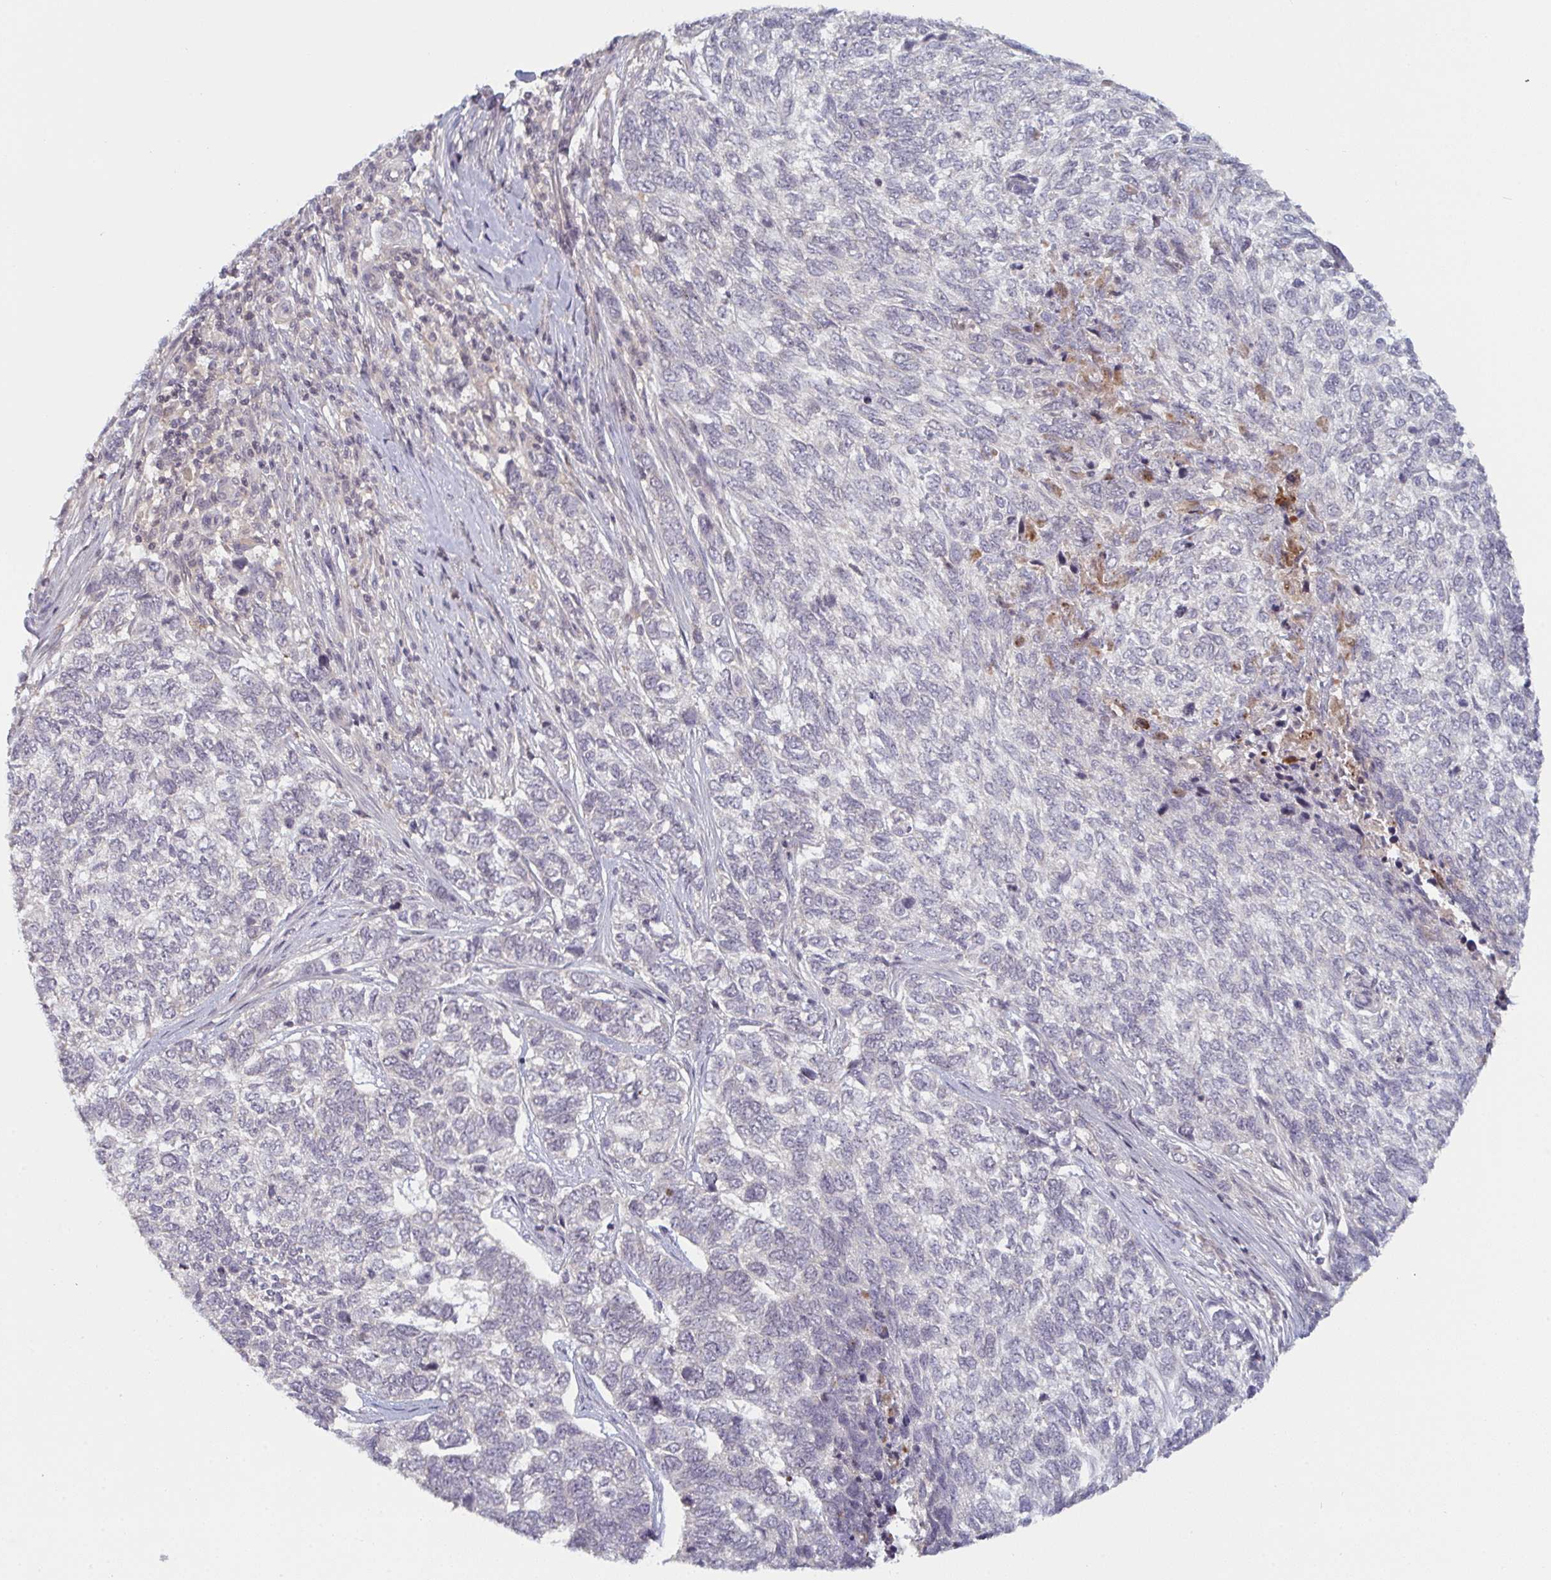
{"staining": {"intensity": "negative", "quantity": "none", "location": "none"}, "tissue": "skin cancer", "cell_type": "Tumor cells", "image_type": "cancer", "snomed": [{"axis": "morphology", "description": "Basal cell carcinoma"}, {"axis": "topography", "description": "Skin"}], "caption": "A high-resolution micrograph shows IHC staining of skin cancer (basal cell carcinoma), which demonstrates no significant positivity in tumor cells. (Brightfield microscopy of DAB immunohistochemistry at high magnification).", "gene": "DCST1", "patient": {"sex": "female", "age": 65}}